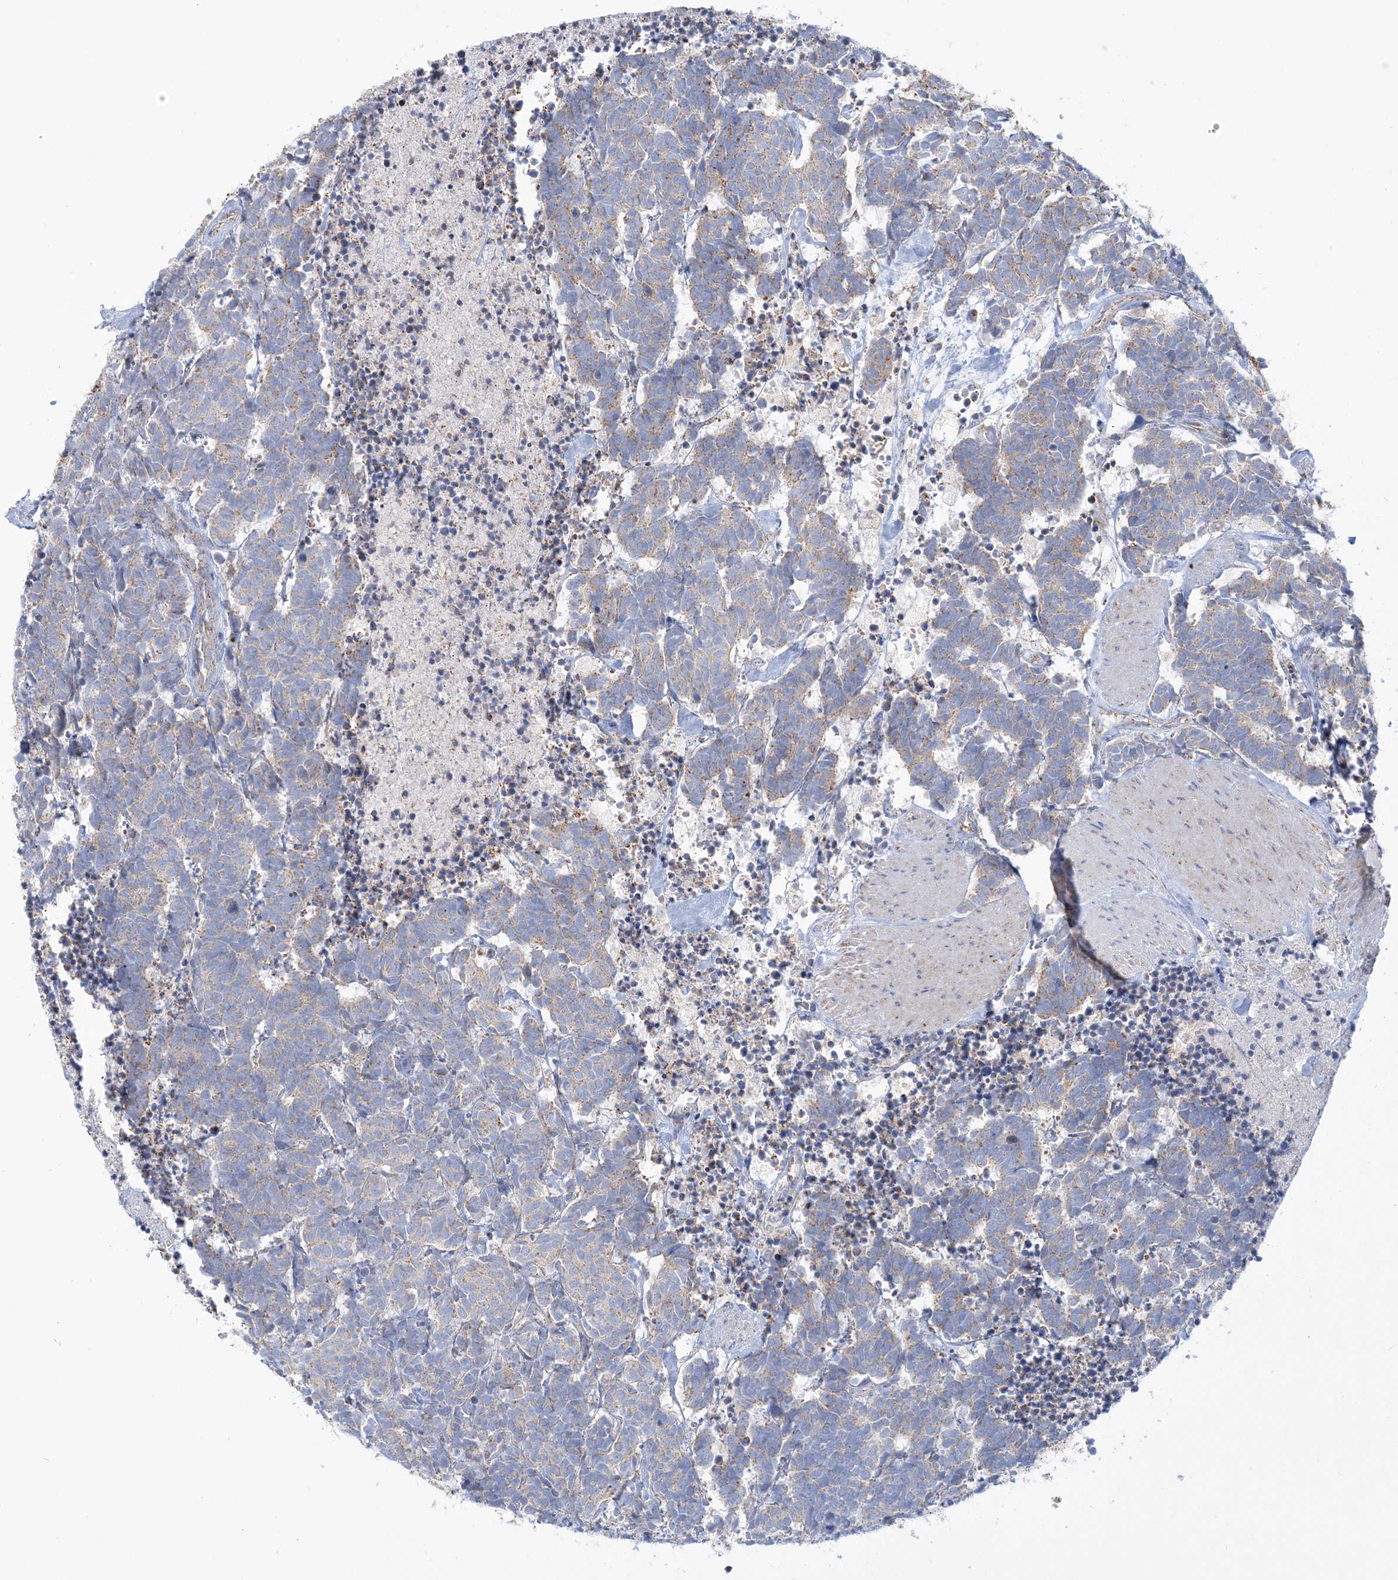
{"staining": {"intensity": "weak", "quantity": "<25%", "location": "cytoplasmic/membranous"}, "tissue": "carcinoid", "cell_type": "Tumor cells", "image_type": "cancer", "snomed": [{"axis": "morphology", "description": "Carcinoma, NOS"}, {"axis": "morphology", "description": "Carcinoid, malignant, NOS"}, {"axis": "topography", "description": "Urinary bladder"}], "caption": "High magnification brightfield microscopy of carcinoma stained with DAB (3,3'-diaminobenzidine) (brown) and counterstained with hematoxylin (blue): tumor cells show no significant staining.", "gene": "TBC1D14", "patient": {"sex": "male", "age": 57}}